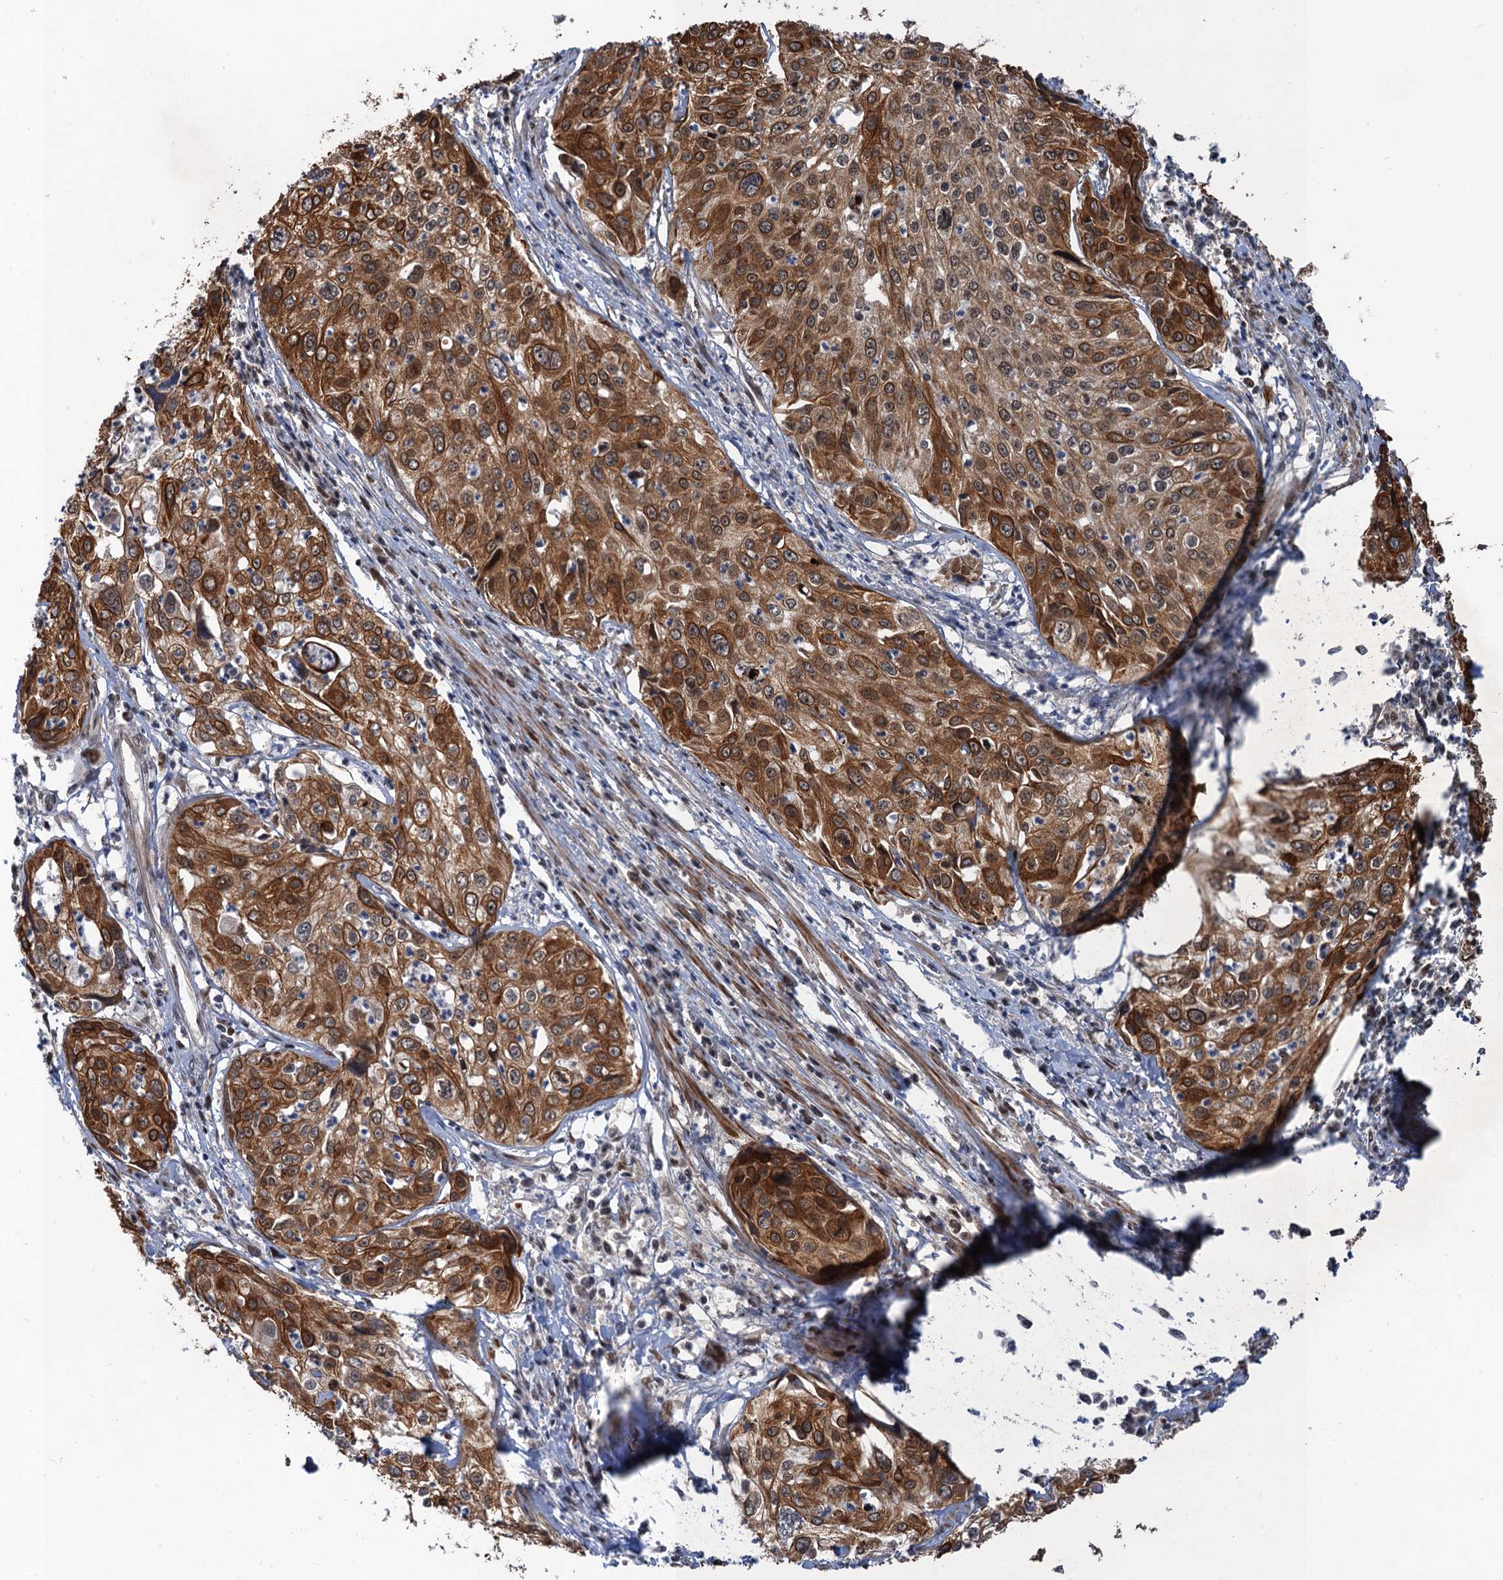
{"staining": {"intensity": "strong", "quantity": ">75%", "location": "cytoplasmic/membranous"}, "tissue": "cervical cancer", "cell_type": "Tumor cells", "image_type": "cancer", "snomed": [{"axis": "morphology", "description": "Squamous cell carcinoma, NOS"}, {"axis": "topography", "description": "Cervix"}], "caption": "Human cervical squamous cell carcinoma stained with a protein marker demonstrates strong staining in tumor cells.", "gene": "TTC31", "patient": {"sex": "female", "age": 31}}